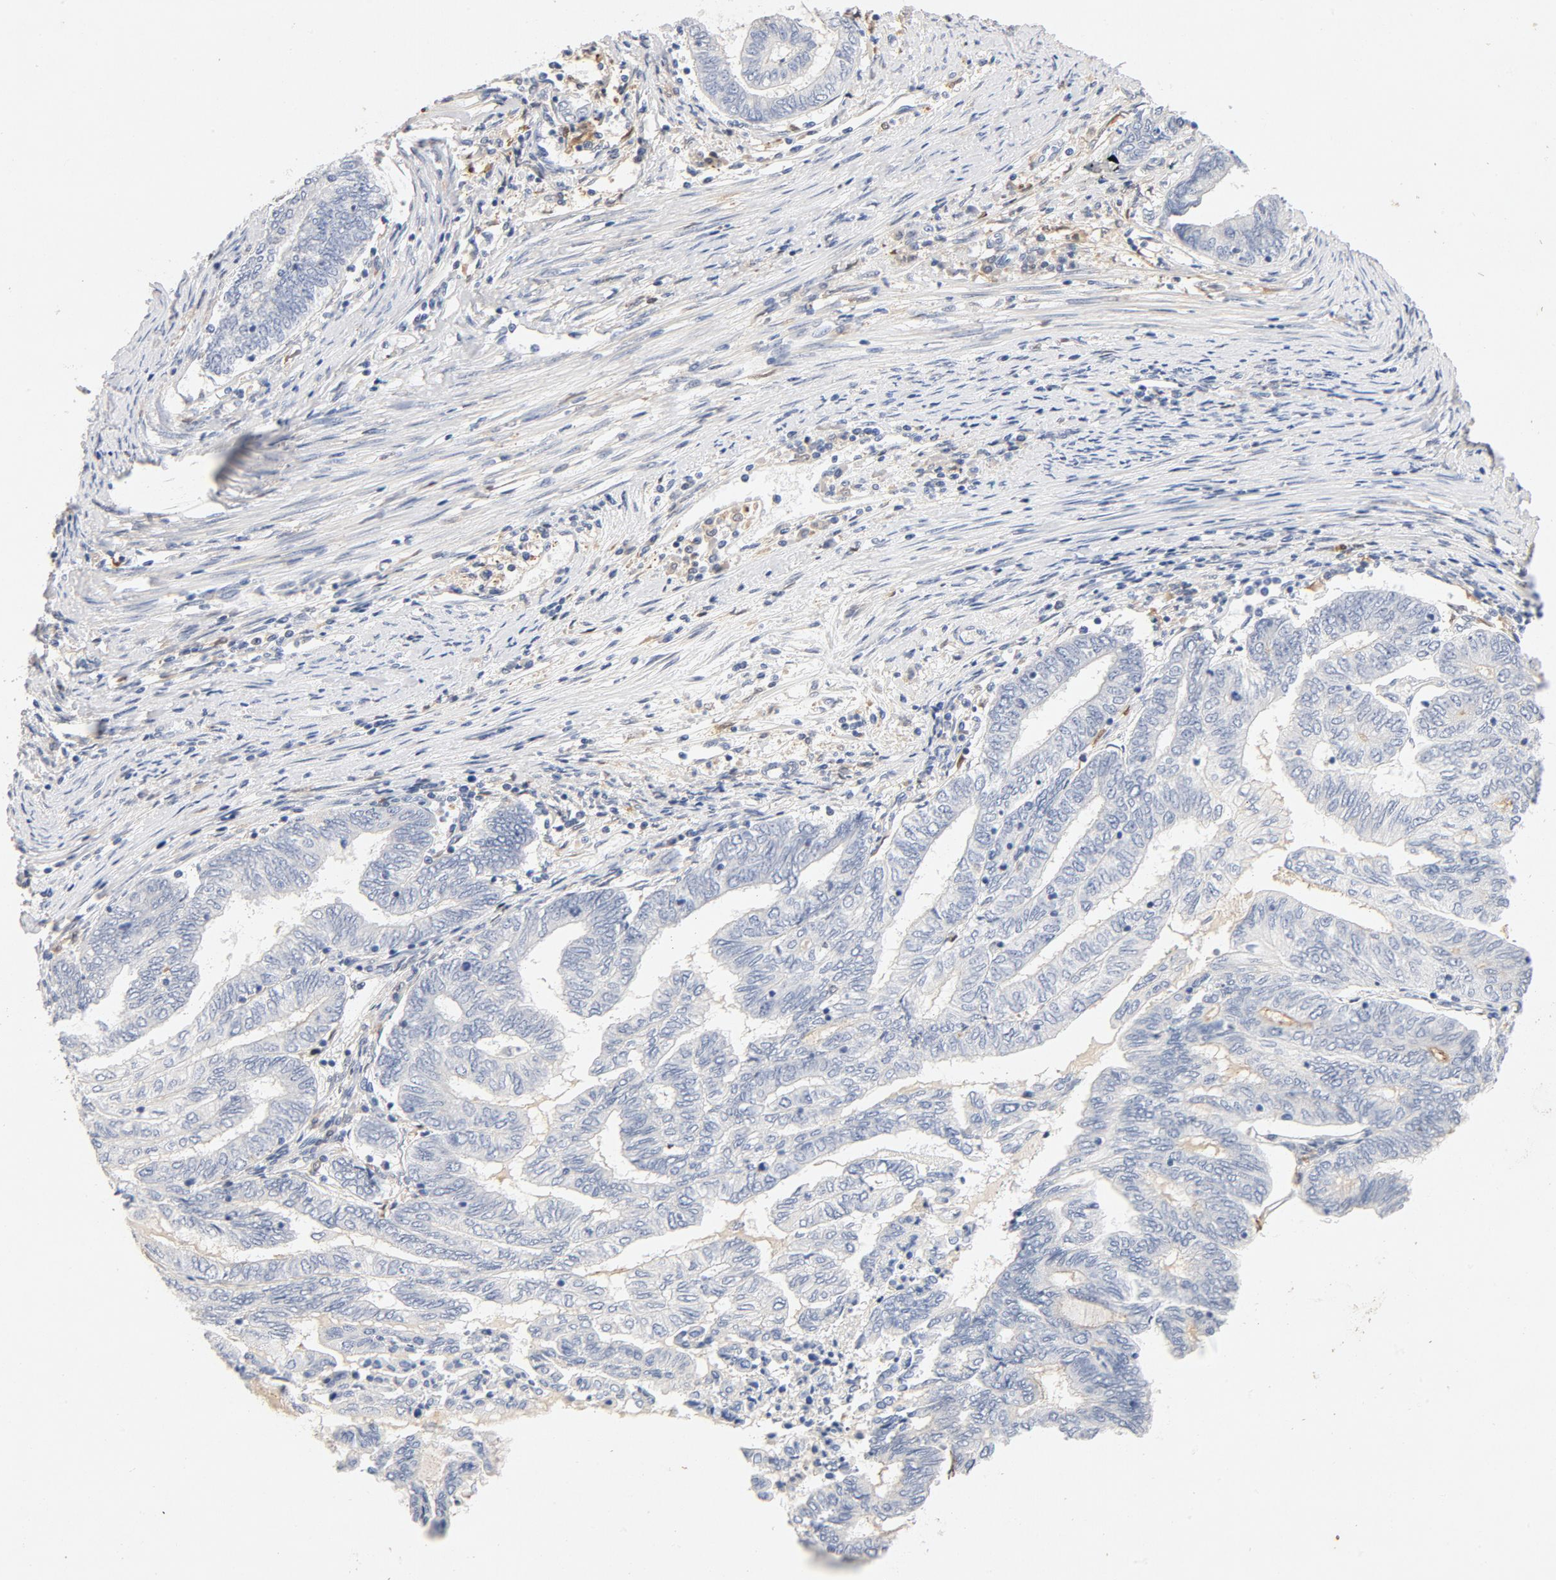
{"staining": {"intensity": "negative", "quantity": "none", "location": "none"}, "tissue": "endometrial cancer", "cell_type": "Tumor cells", "image_type": "cancer", "snomed": [{"axis": "morphology", "description": "Adenocarcinoma, NOS"}, {"axis": "topography", "description": "Uterus"}, {"axis": "topography", "description": "Endometrium"}], "caption": "This is an IHC micrograph of human adenocarcinoma (endometrial). There is no expression in tumor cells.", "gene": "STAT1", "patient": {"sex": "female", "age": 70}}